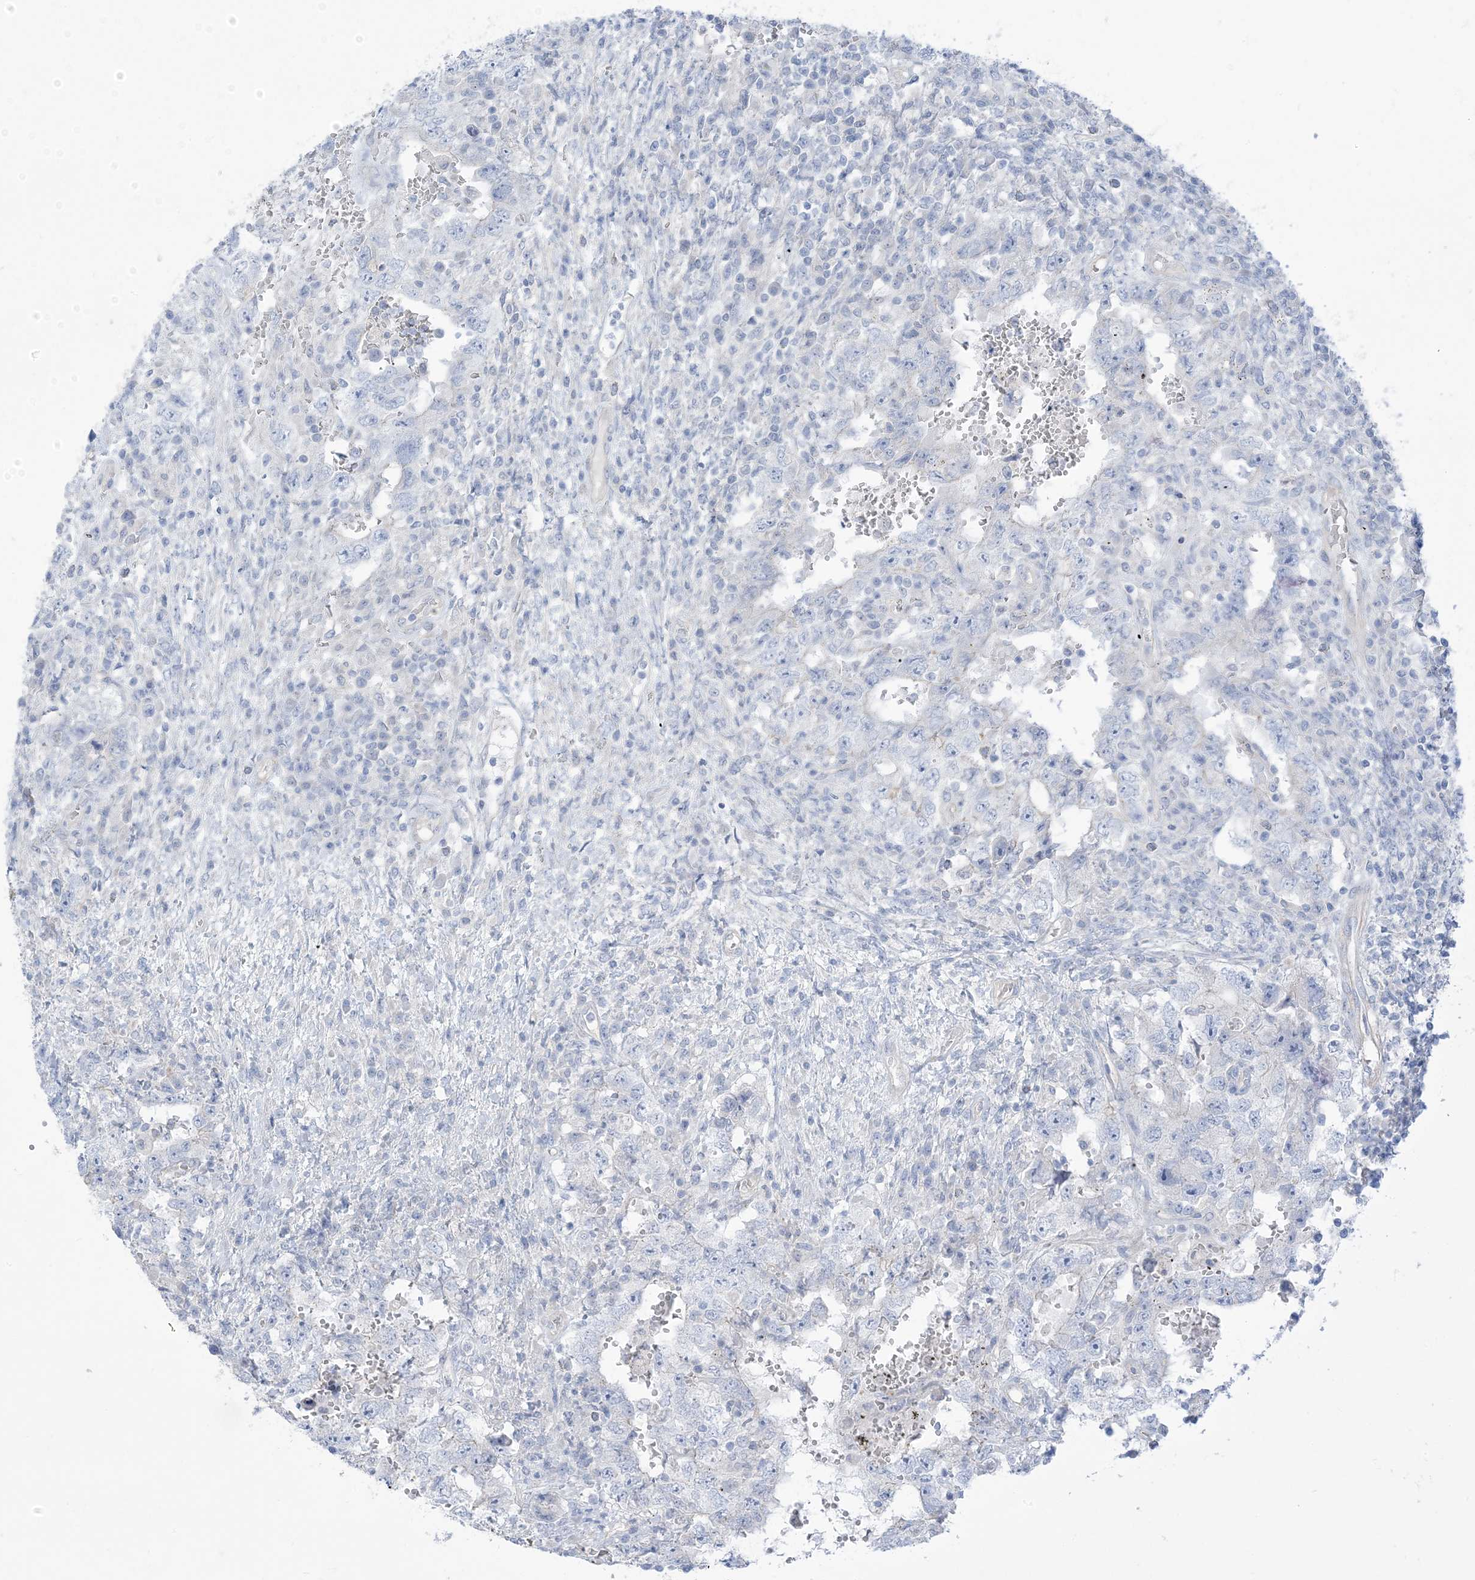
{"staining": {"intensity": "negative", "quantity": "none", "location": "none"}, "tissue": "testis cancer", "cell_type": "Tumor cells", "image_type": "cancer", "snomed": [{"axis": "morphology", "description": "Carcinoma, Embryonal, NOS"}, {"axis": "topography", "description": "Testis"}], "caption": "This is an IHC micrograph of embryonal carcinoma (testis). There is no positivity in tumor cells.", "gene": "MTHFD2L", "patient": {"sex": "male", "age": 26}}